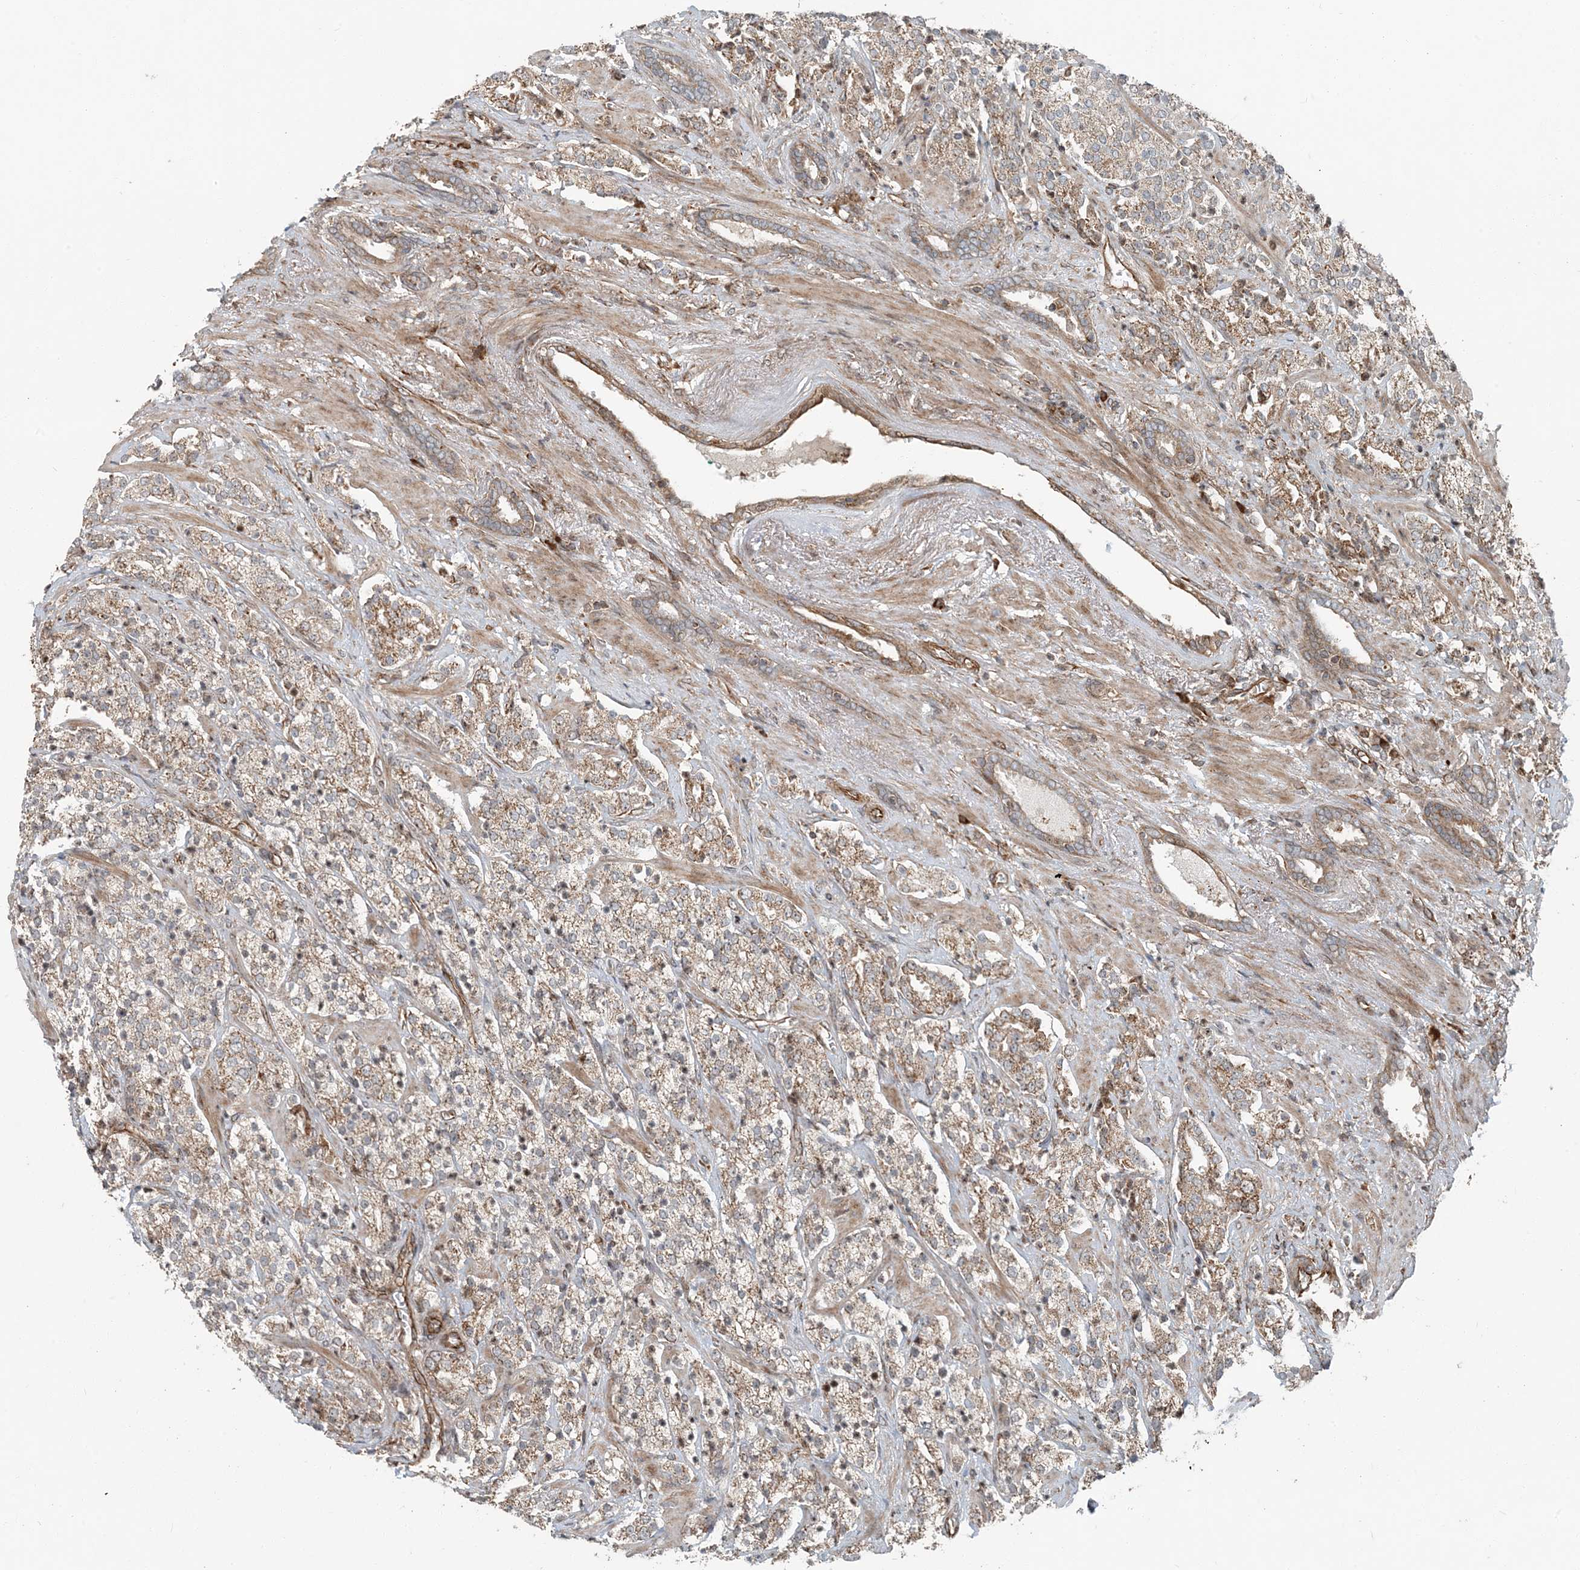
{"staining": {"intensity": "weak", "quantity": ">75%", "location": "cytoplasmic/membranous"}, "tissue": "prostate cancer", "cell_type": "Tumor cells", "image_type": "cancer", "snomed": [{"axis": "morphology", "description": "Adenocarcinoma, High grade"}, {"axis": "topography", "description": "Prostate"}], "caption": "Weak cytoplasmic/membranous positivity is seen in approximately >75% of tumor cells in prostate adenocarcinoma (high-grade). (DAB (3,3'-diaminobenzidine) = brown stain, brightfield microscopy at high magnification).", "gene": "EDEM2", "patient": {"sex": "male", "age": 71}}